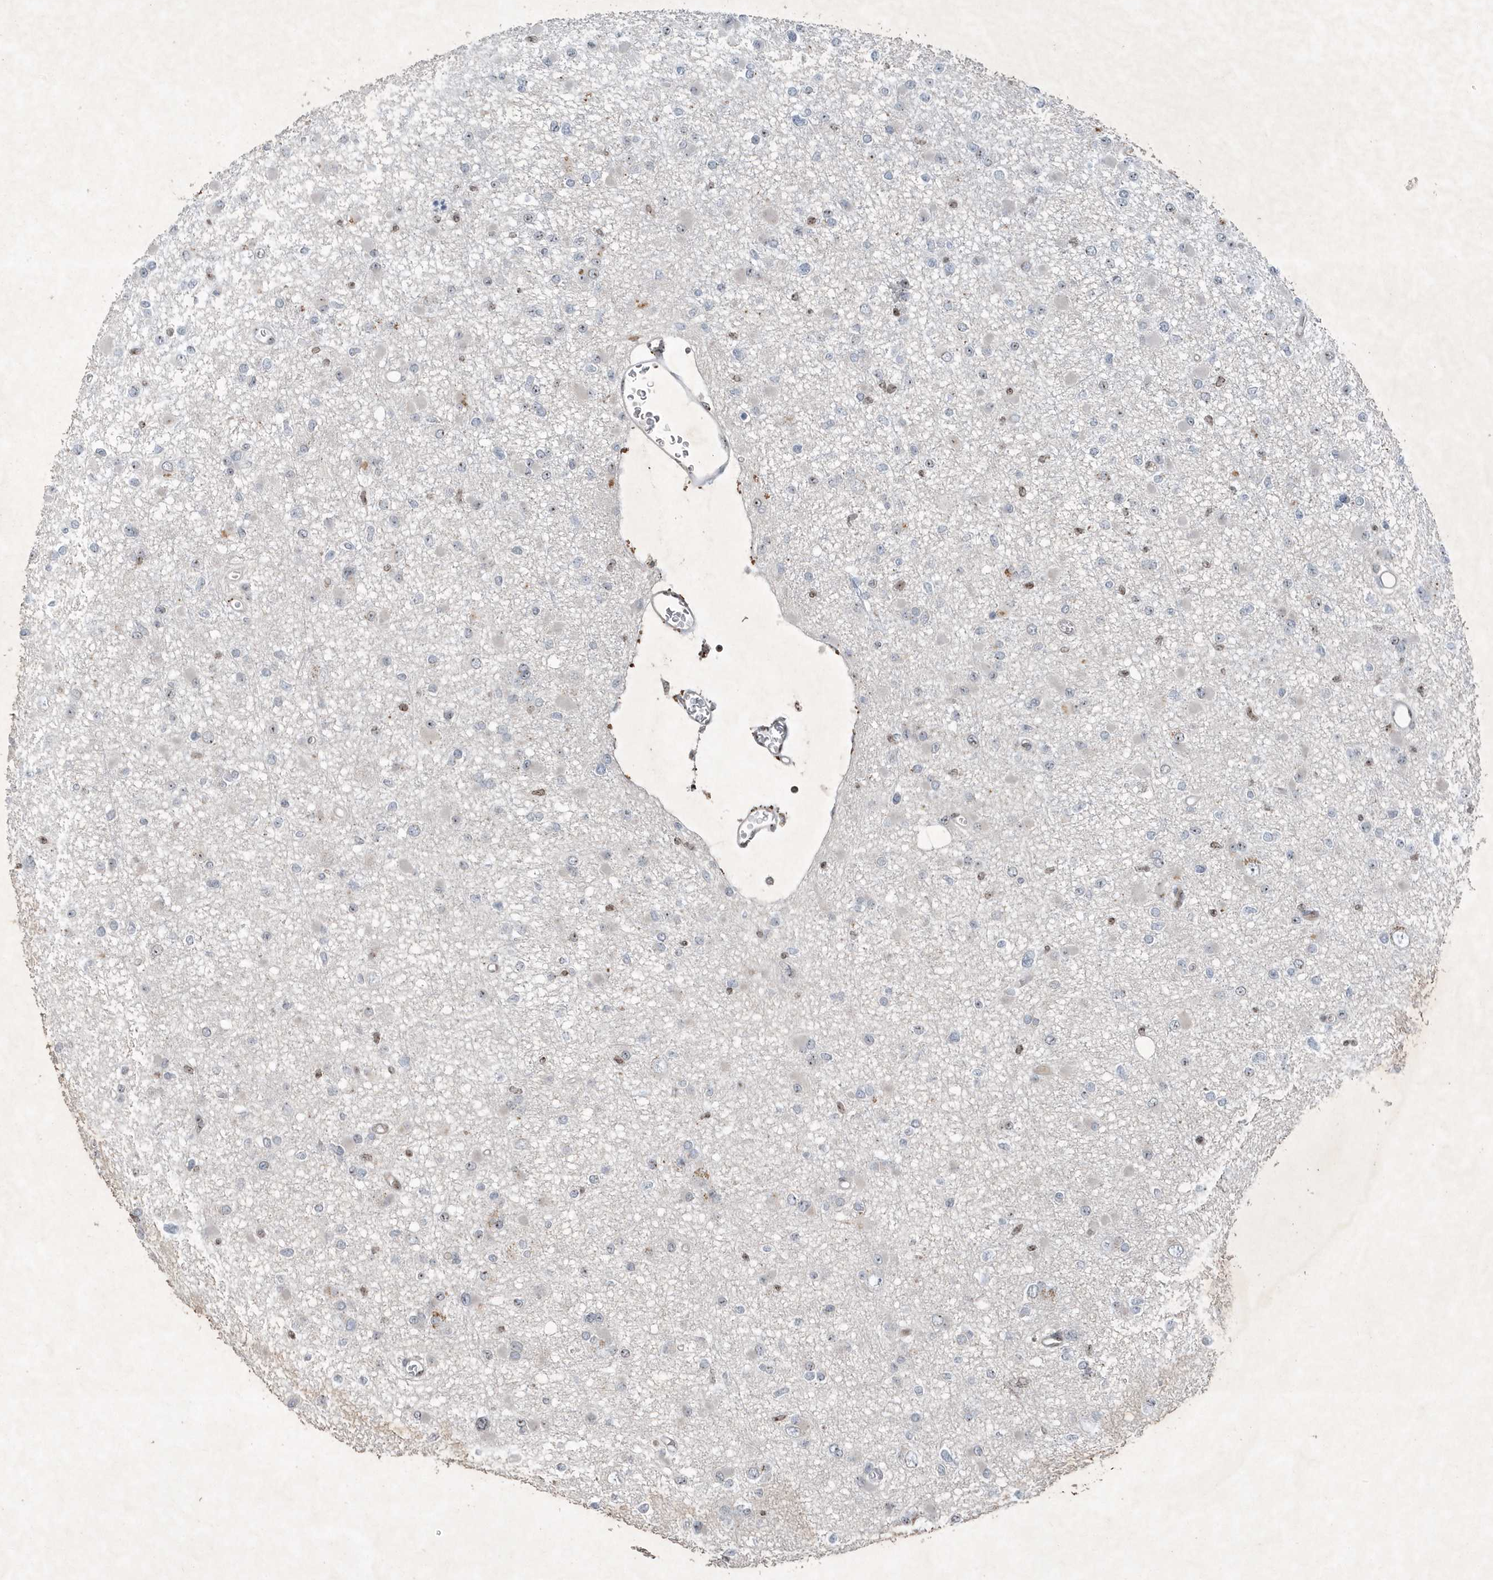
{"staining": {"intensity": "negative", "quantity": "none", "location": "none"}, "tissue": "glioma", "cell_type": "Tumor cells", "image_type": "cancer", "snomed": [{"axis": "morphology", "description": "Glioma, malignant, Low grade"}, {"axis": "topography", "description": "Brain"}], "caption": "This is an immunohistochemistry (IHC) micrograph of human glioma. There is no positivity in tumor cells.", "gene": "QTRT2", "patient": {"sex": "female", "age": 22}}